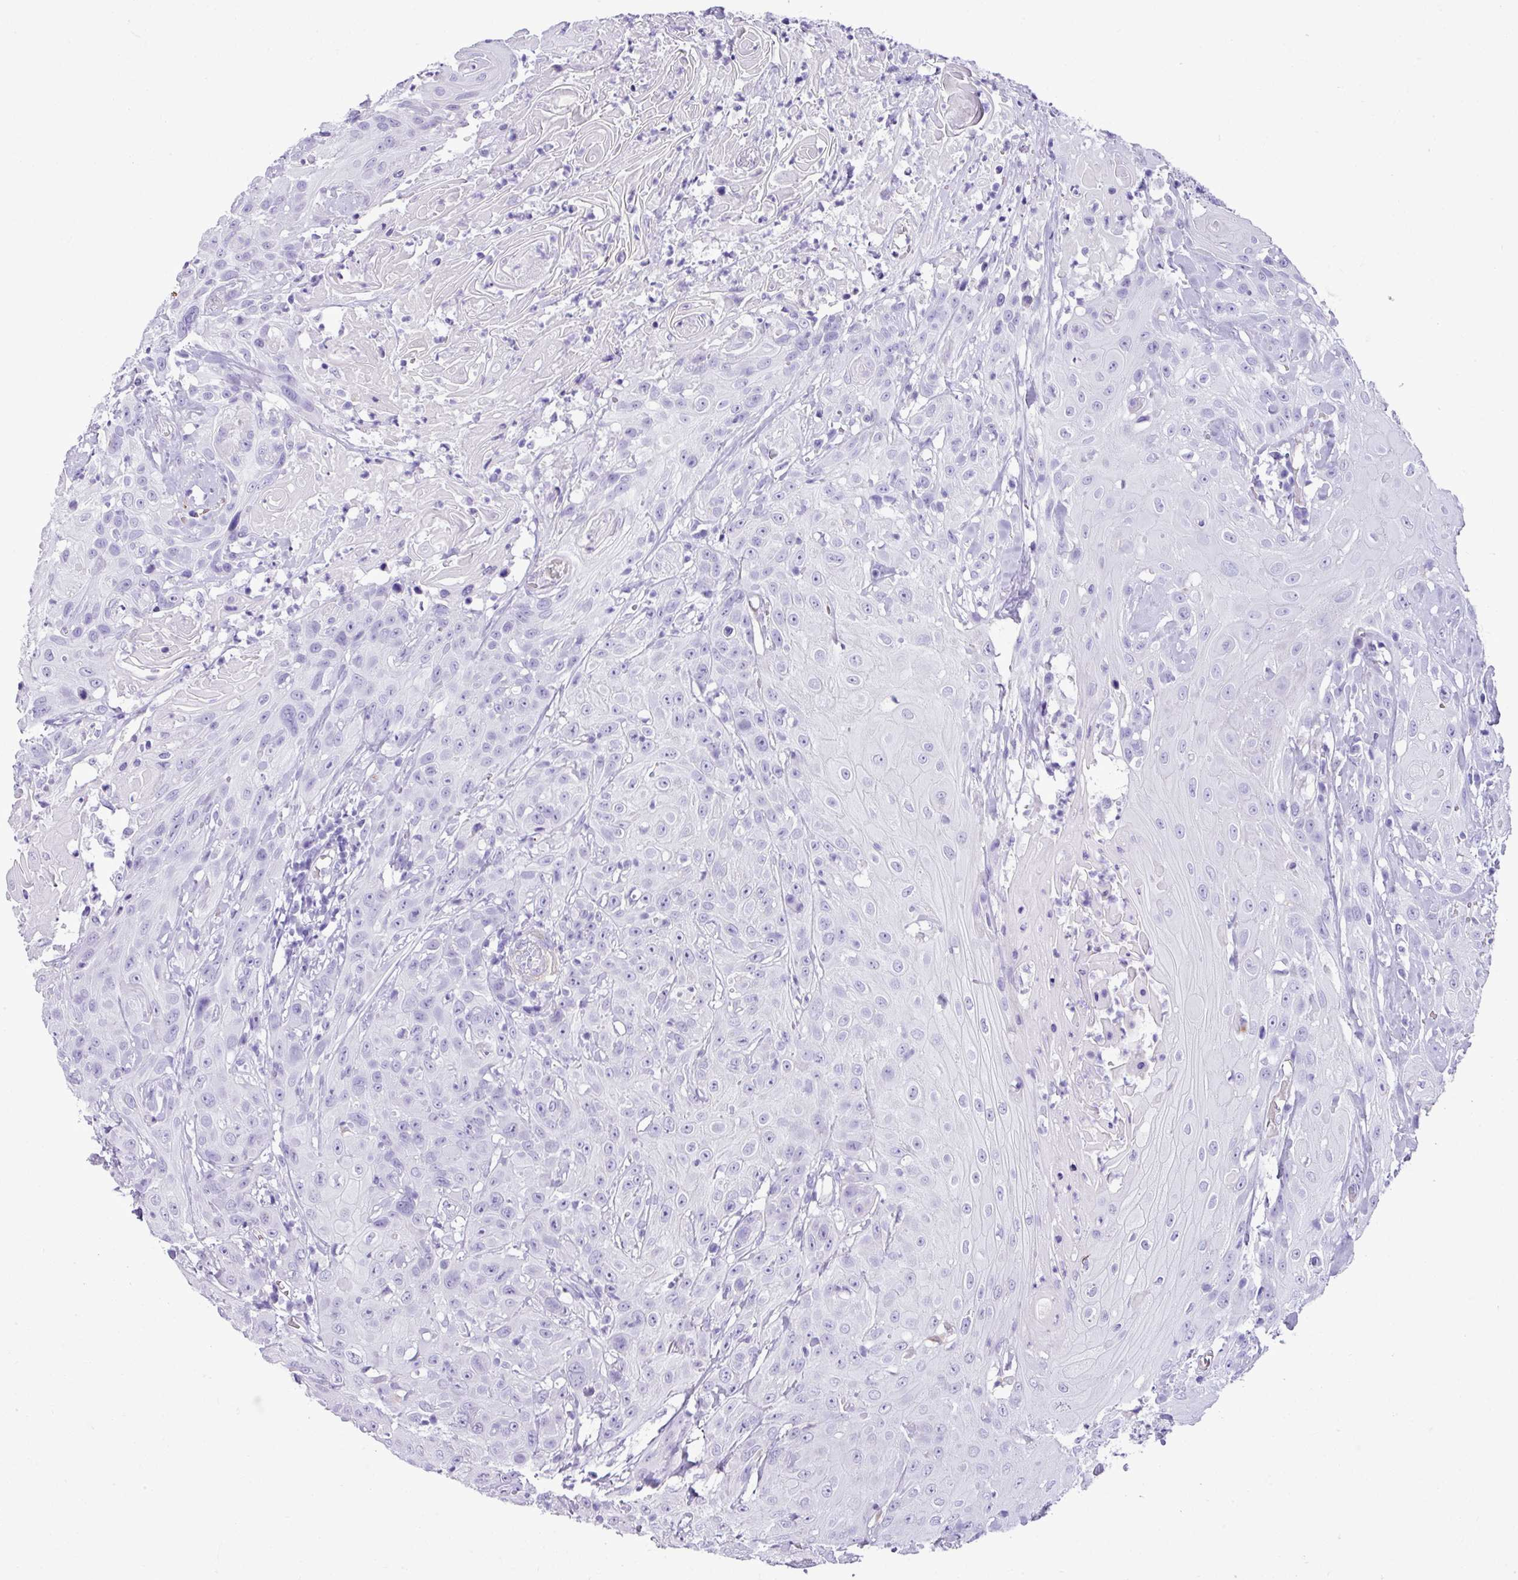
{"staining": {"intensity": "negative", "quantity": "none", "location": "none"}, "tissue": "head and neck cancer", "cell_type": "Tumor cells", "image_type": "cancer", "snomed": [{"axis": "morphology", "description": "Squamous cell carcinoma, NOS"}, {"axis": "topography", "description": "Skin"}, {"axis": "topography", "description": "Head-Neck"}], "caption": "Tumor cells show no significant protein staining in head and neck cancer.", "gene": "ZSCAN5A", "patient": {"sex": "male", "age": 80}}